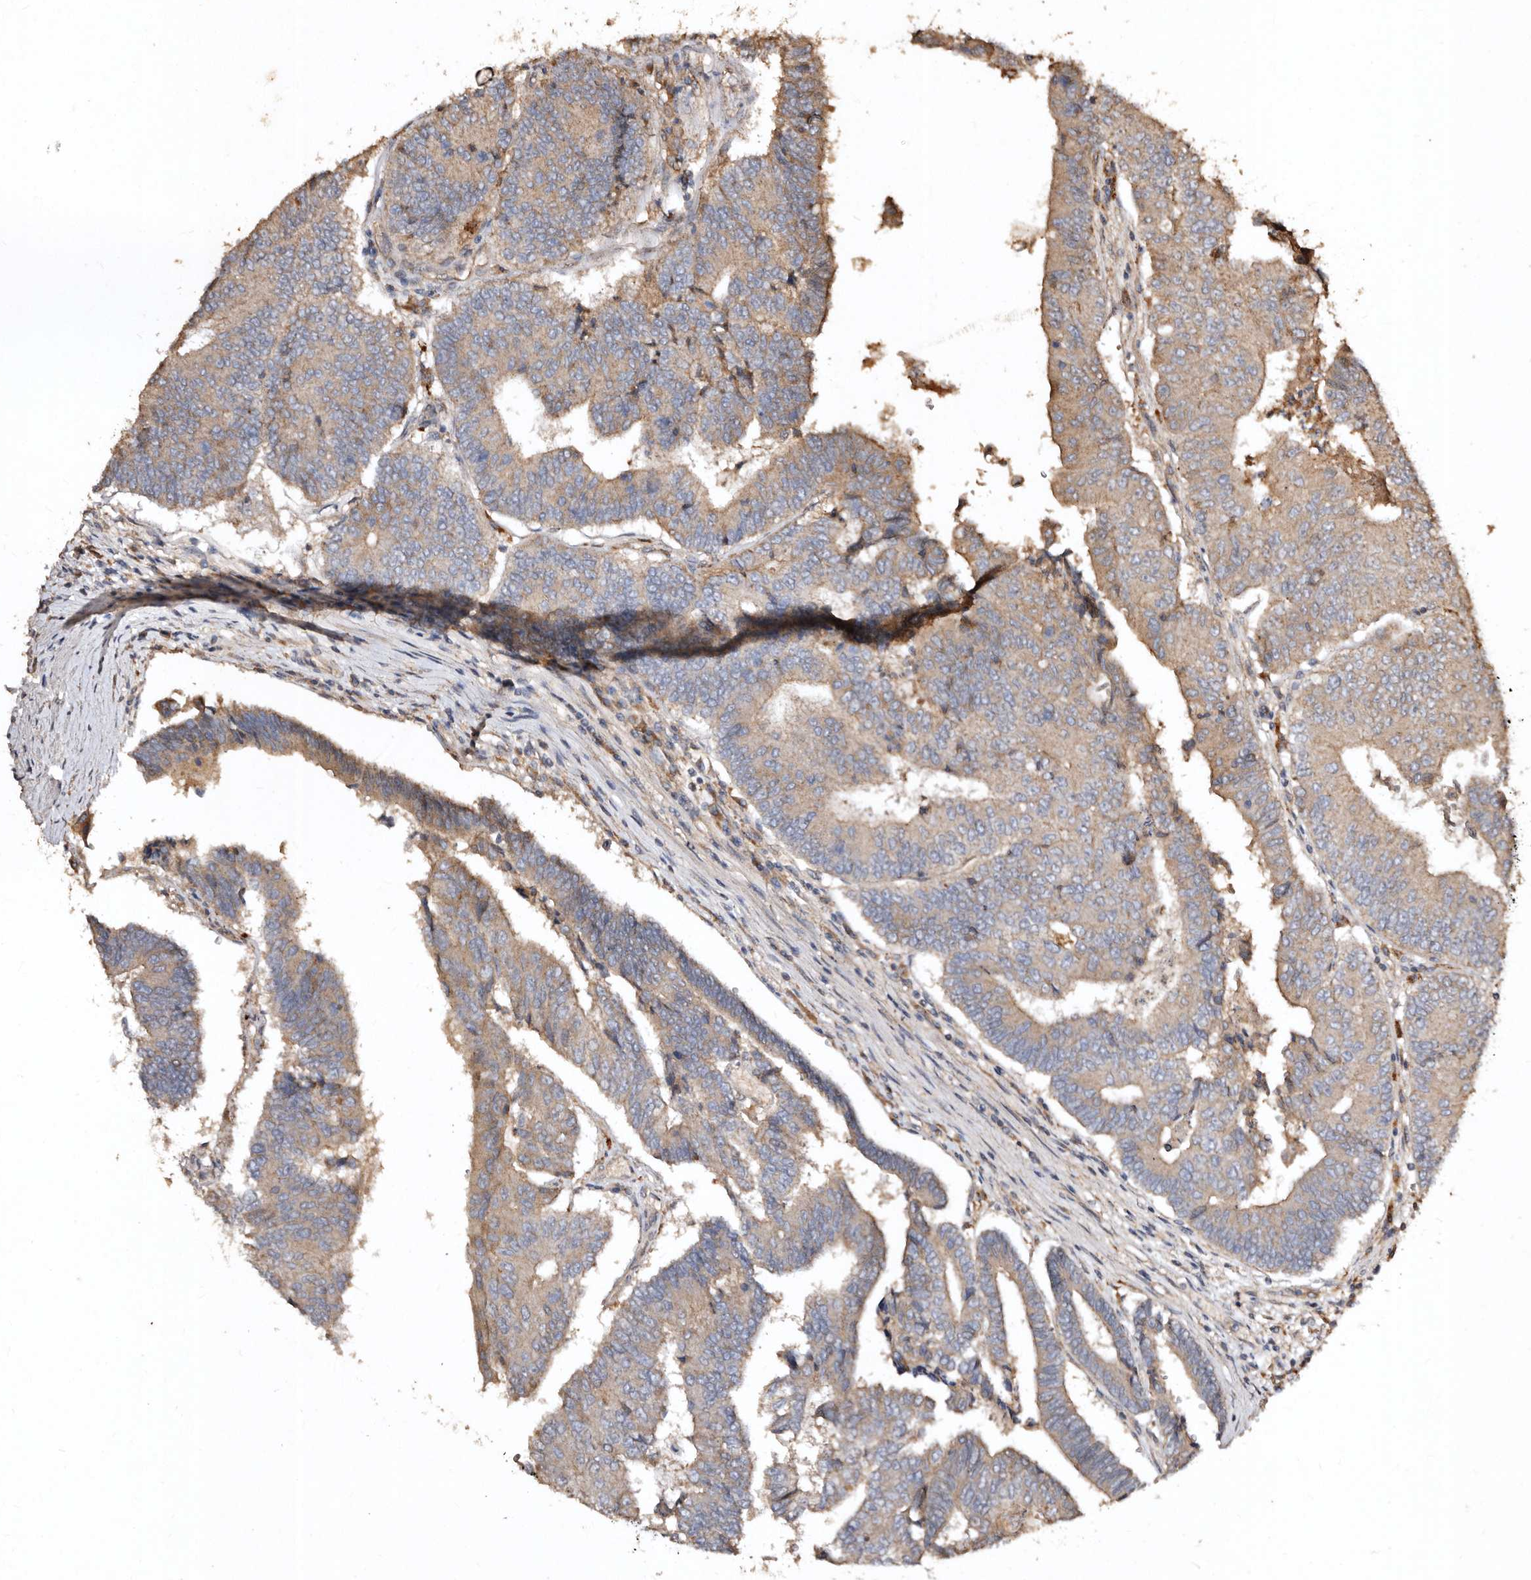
{"staining": {"intensity": "moderate", "quantity": "25%-75%", "location": "cytoplasmic/membranous"}, "tissue": "colorectal cancer", "cell_type": "Tumor cells", "image_type": "cancer", "snomed": [{"axis": "morphology", "description": "Adenocarcinoma, NOS"}, {"axis": "topography", "description": "Colon"}], "caption": "Moderate cytoplasmic/membranous positivity is appreciated in about 25%-75% of tumor cells in colorectal adenocarcinoma. Using DAB (brown) and hematoxylin (blue) stains, captured at high magnification using brightfield microscopy.", "gene": "FARS2", "patient": {"sex": "female", "age": 67}}